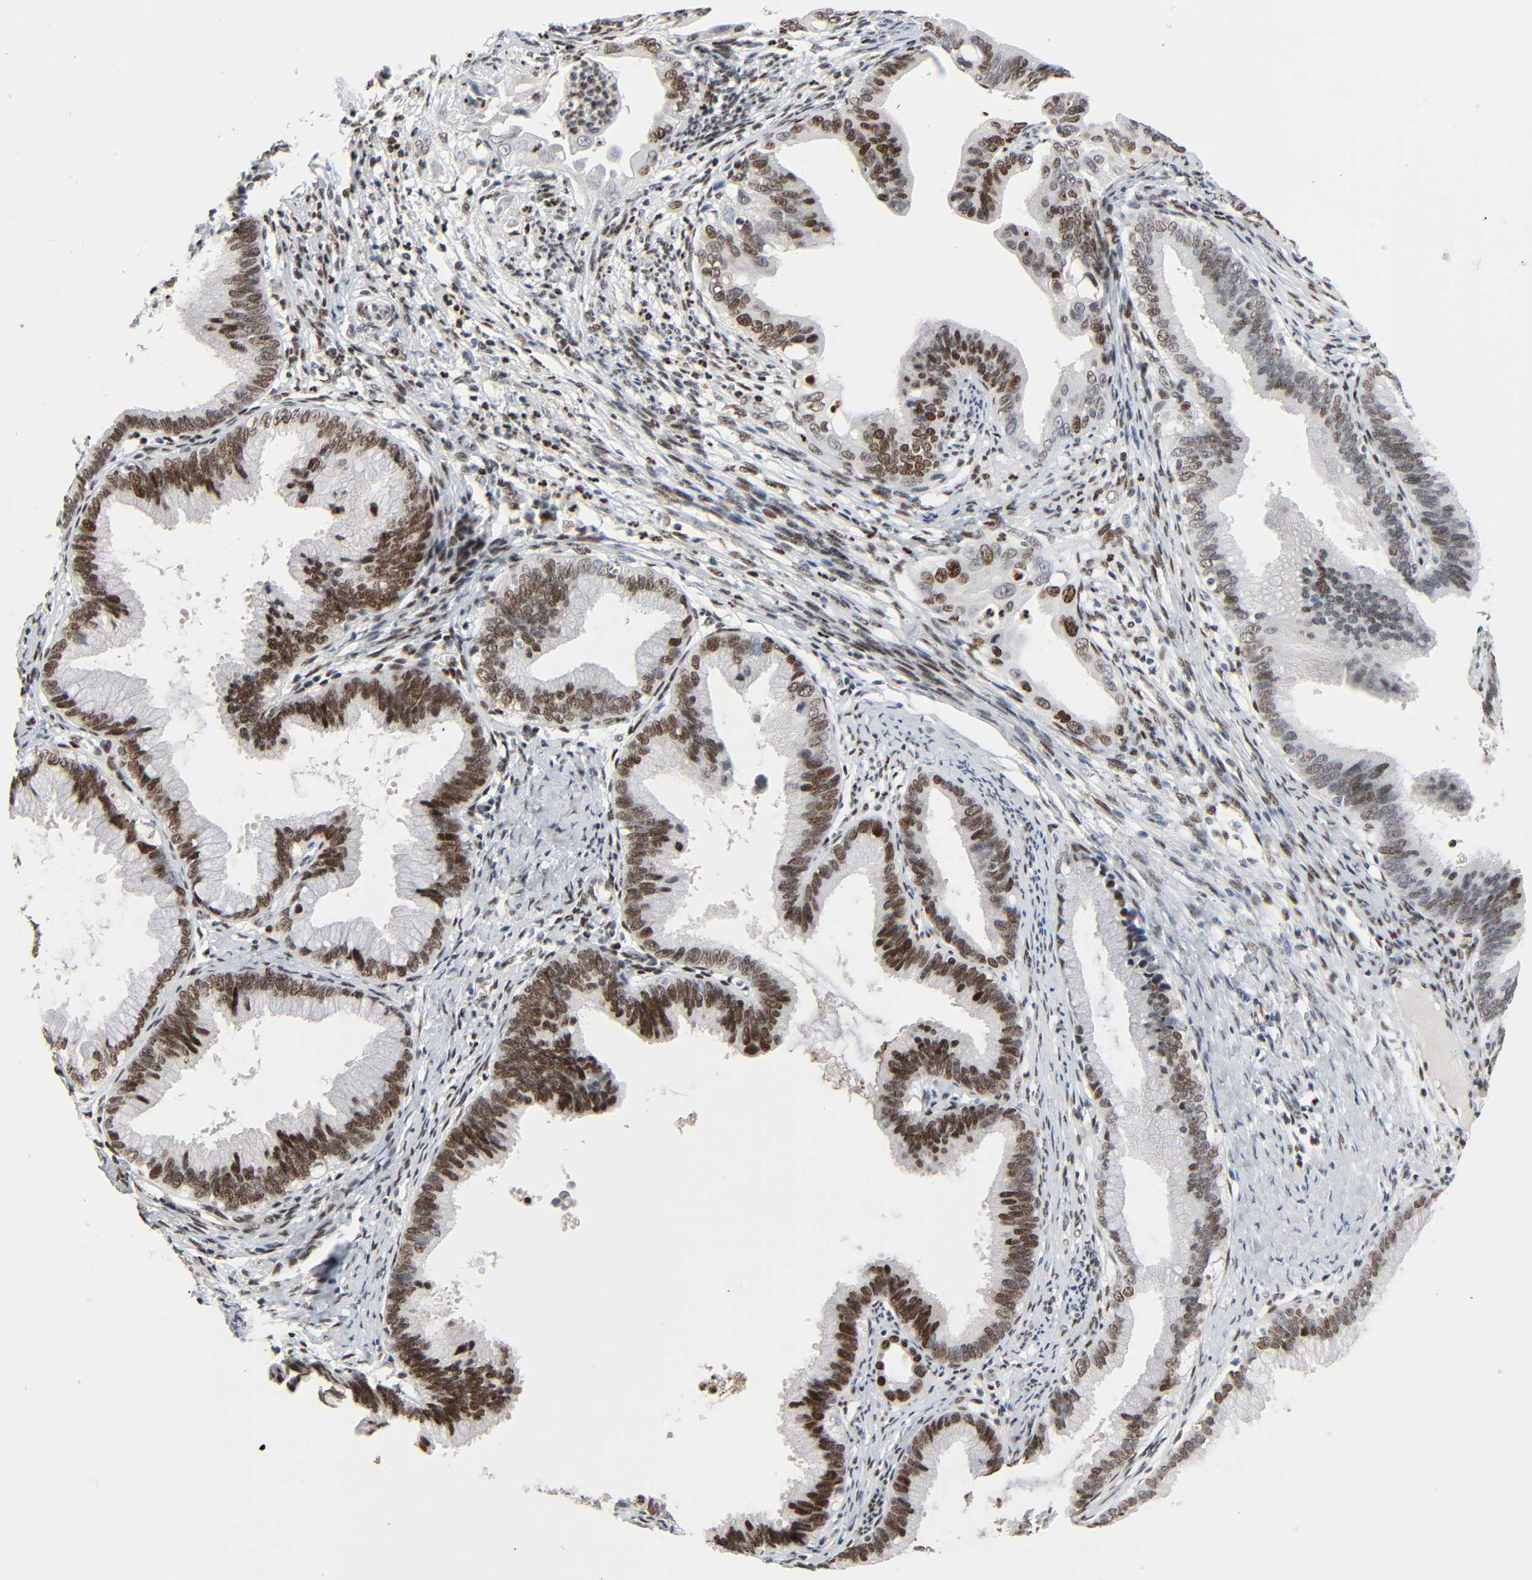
{"staining": {"intensity": "strong", "quantity": ">75%", "location": "nuclear"}, "tissue": "cervical cancer", "cell_type": "Tumor cells", "image_type": "cancer", "snomed": [{"axis": "morphology", "description": "Squamous cell carcinoma, NOS"}, {"axis": "topography", "description": "Cervix"}], "caption": "Human squamous cell carcinoma (cervical) stained for a protein (brown) exhibits strong nuclear positive positivity in about >75% of tumor cells.", "gene": "CREBBP", "patient": {"sex": "female", "age": 32}}